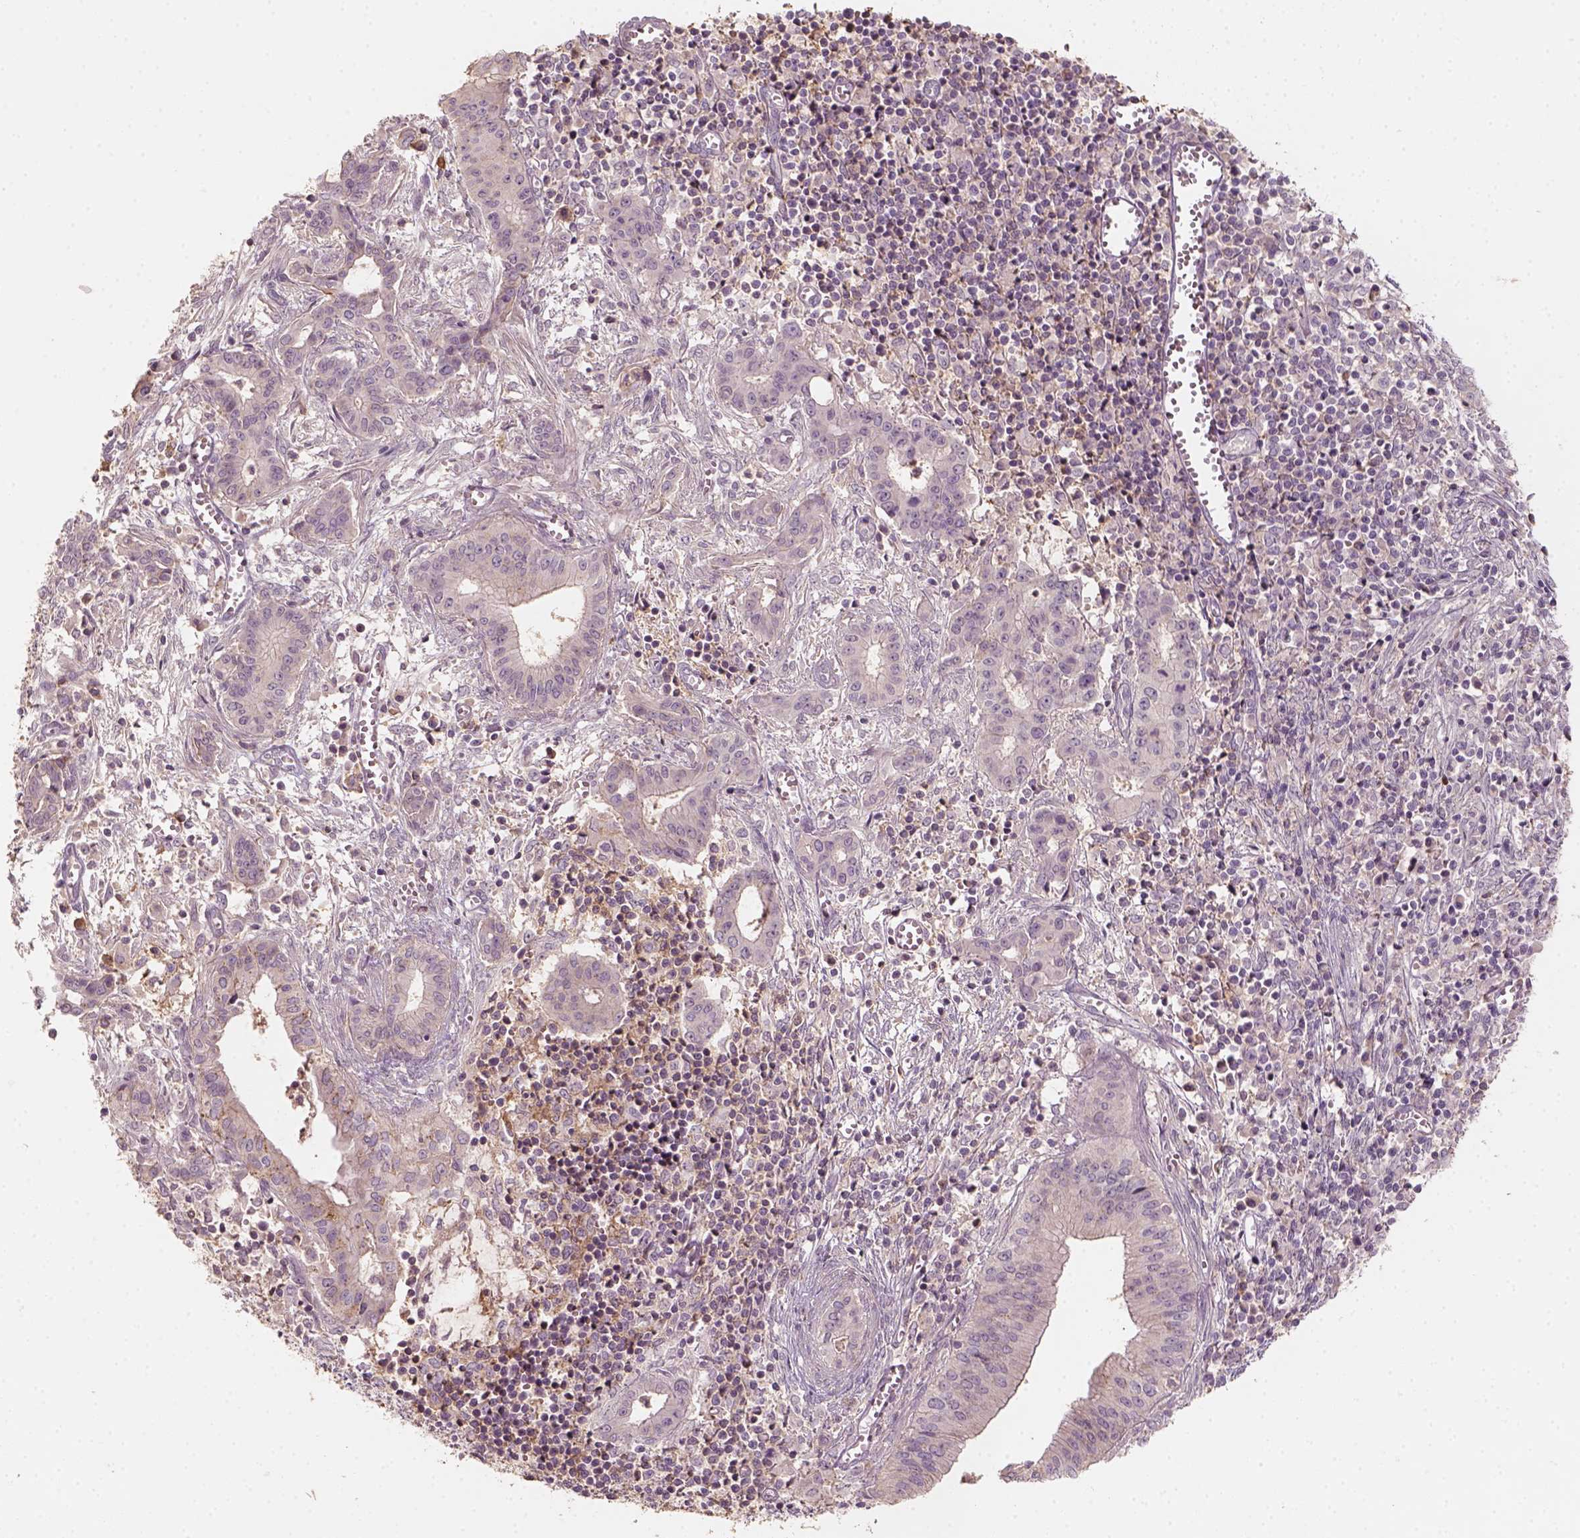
{"staining": {"intensity": "weak", "quantity": "<25%", "location": "cytoplasmic/membranous"}, "tissue": "pancreatic cancer", "cell_type": "Tumor cells", "image_type": "cancer", "snomed": [{"axis": "morphology", "description": "Adenocarcinoma, NOS"}, {"axis": "topography", "description": "Pancreas"}], "caption": "IHC of adenocarcinoma (pancreatic) exhibits no staining in tumor cells.", "gene": "AQP9", "patient": {"sex": "male", "age": 48}}